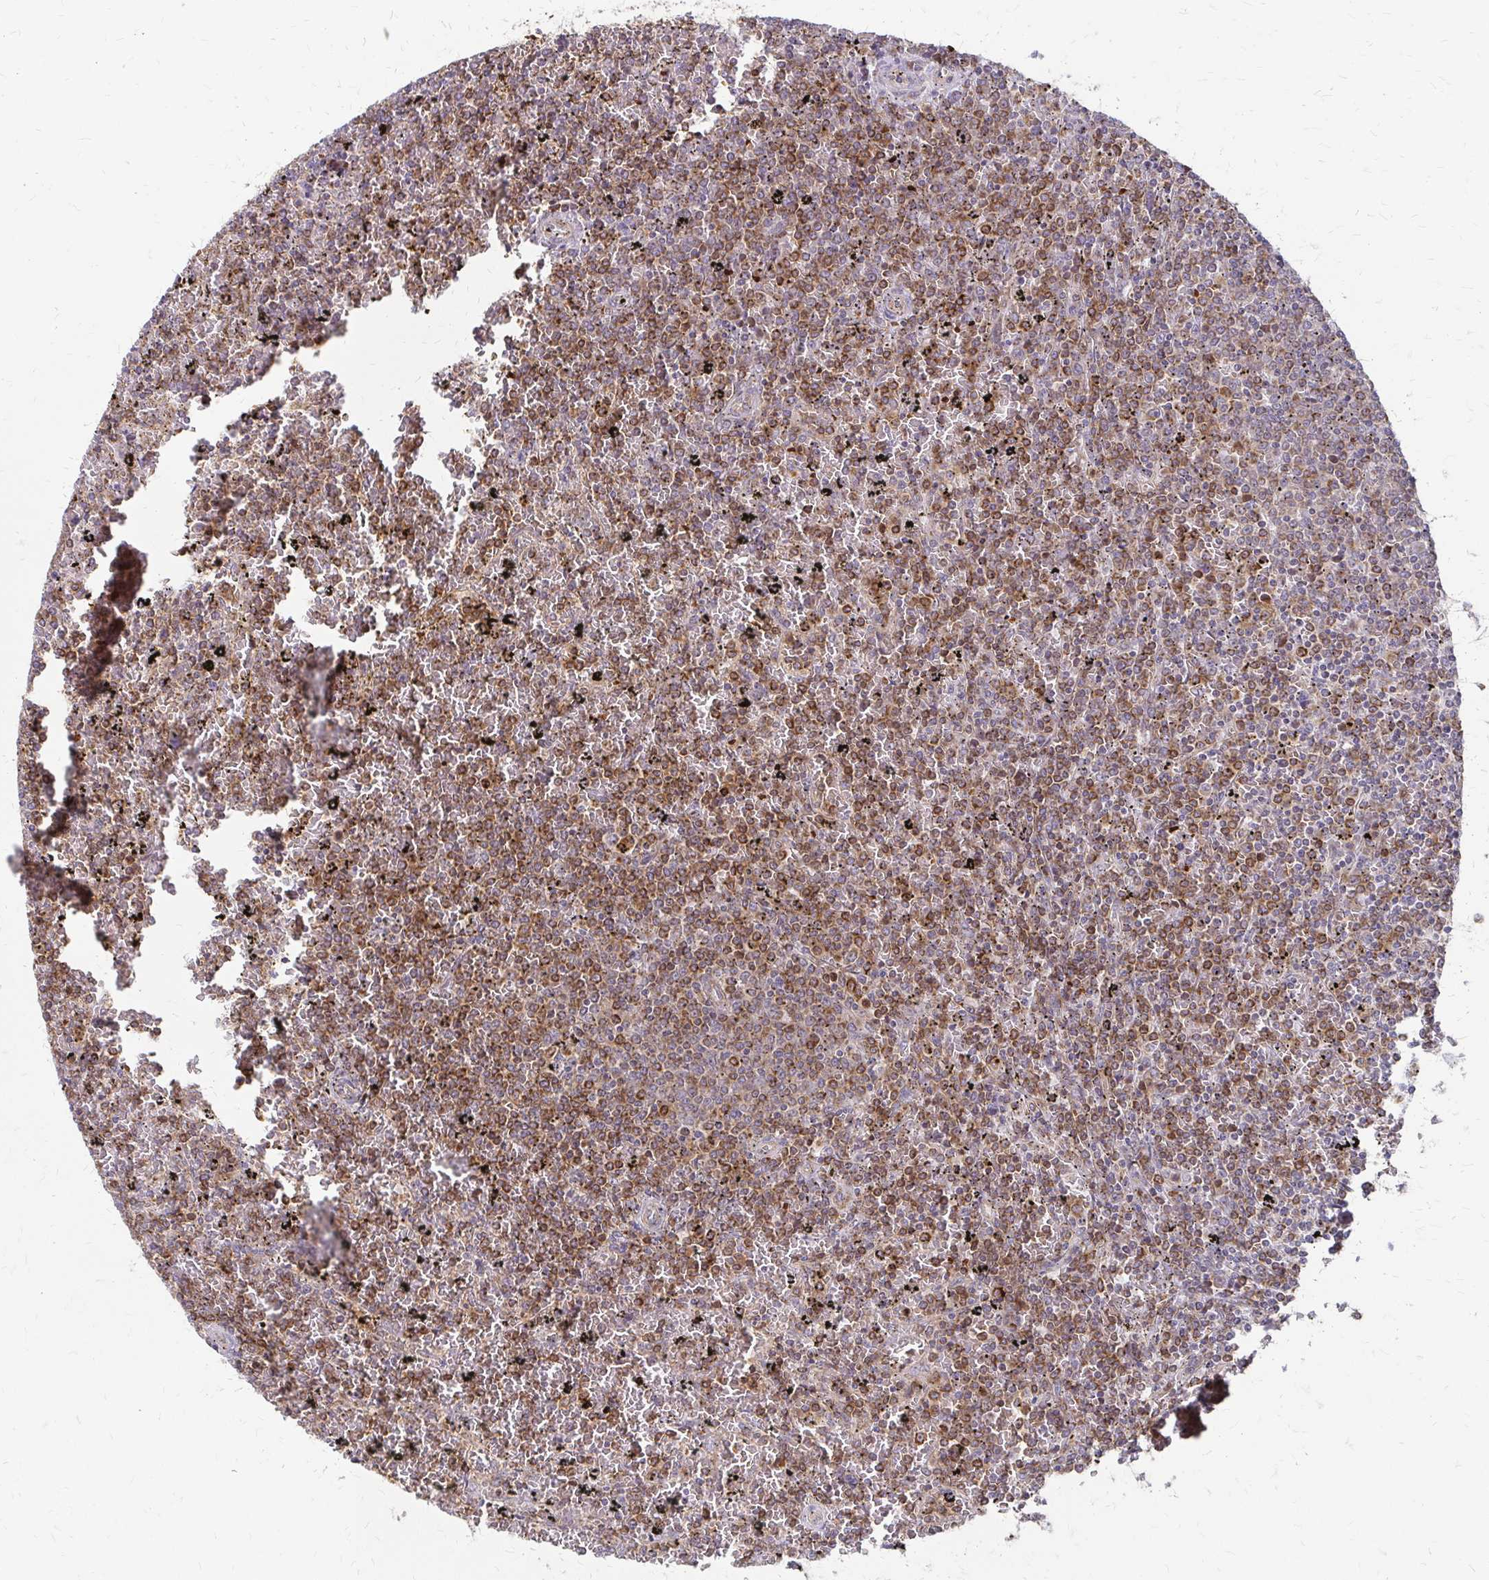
{"staining": {"intensity": "moderate", "quantity": "25%-75%", "location": "cytoplasmic/membranous"}, "tissue": "lymphoma", "cell_type": "Tumor cells", "image_type": "cancer", "snomed": [{"axis": "morphology", "description": "Malignant lymphoma, non-Hodgkin's type, Low grade"}, {"axis": "topography", "description": "Spleen"}], "caption": "Protein expression analysis of lymphoma demonstrates moderate cytoplasmic/membranous staining in about 25%-75% of tumor cells. Nuclei are stained in blue.", "gene": "ZNF383", "patient": {"sex": "female", "age": 77}}